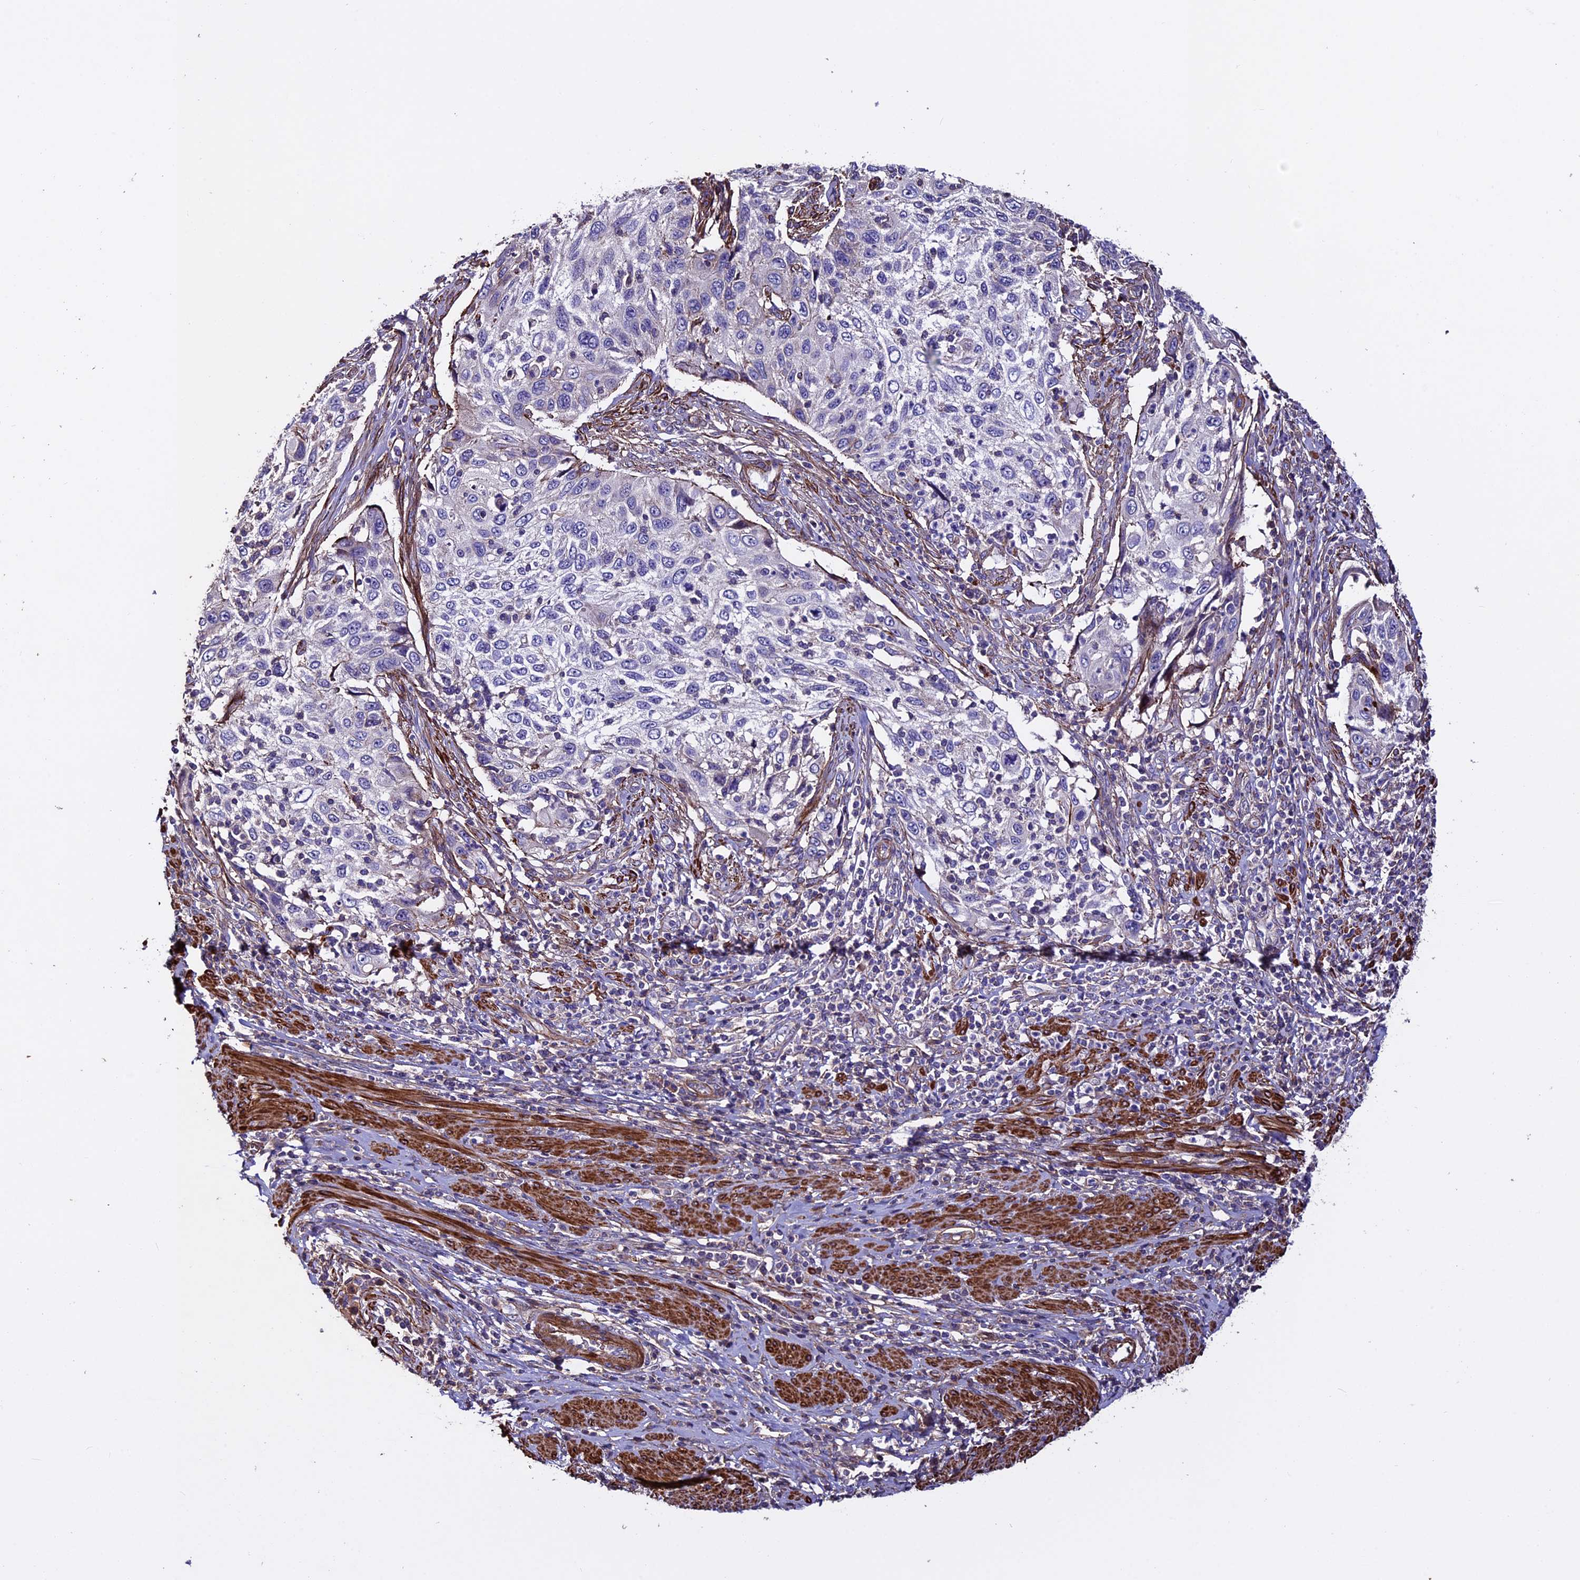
{"staining": {"intensity": "negative", "quantity": "none", "location": "none"}, "tissue": "cervical cancer", "cell_type": "Tumor cells", "image_type": "cancer", "snomed": [{"axis": "morphology", "description": "Squamous cell carcinoma, NOS"}, {"axis": "topography", "description": "Cervix"}], "caption": "IHC histopathology image of cervical cancer stained for a protein (brown), which reveals no staining in tumor cells.", "gene": "EVA1B", "patient": {"sex": "female", "age": 70}}